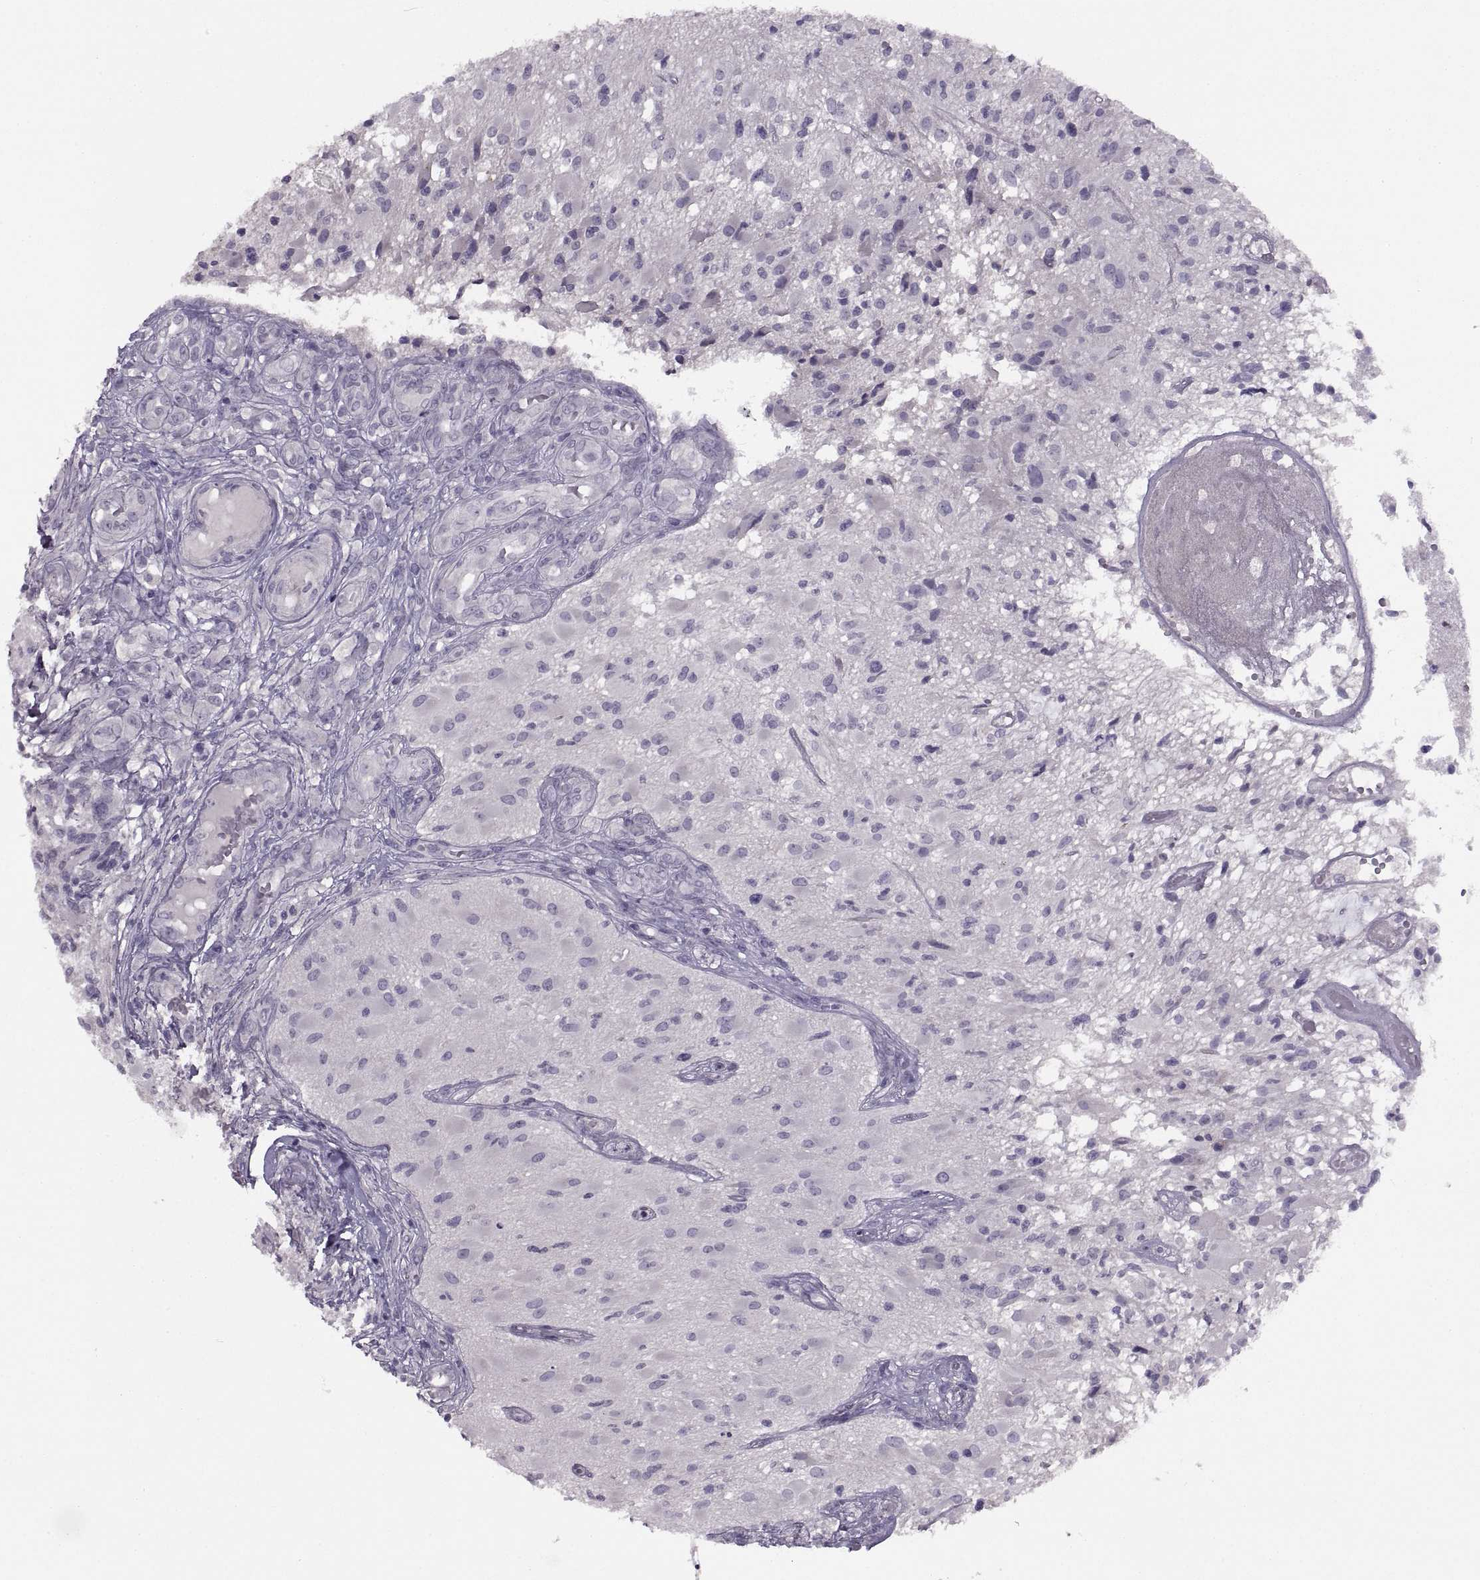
{"staining": {"intensity": "negative", "quantity": "none", "location": "none"}, "tissue": "glioma", "cell_type": "Tumor cells", "image_type": "cancer", "snomed": [{"axis": "morphology", "description": "Glioma, malignant, High grade"}, {"axis": "topography", "description": "Brain"}], "caption": "DAB immunohistochemical staining of glioma demonstrates no significant positivity in tumor cells.", "gene": "BSPH1", "patient": {"sex": "female", "age": 63}}